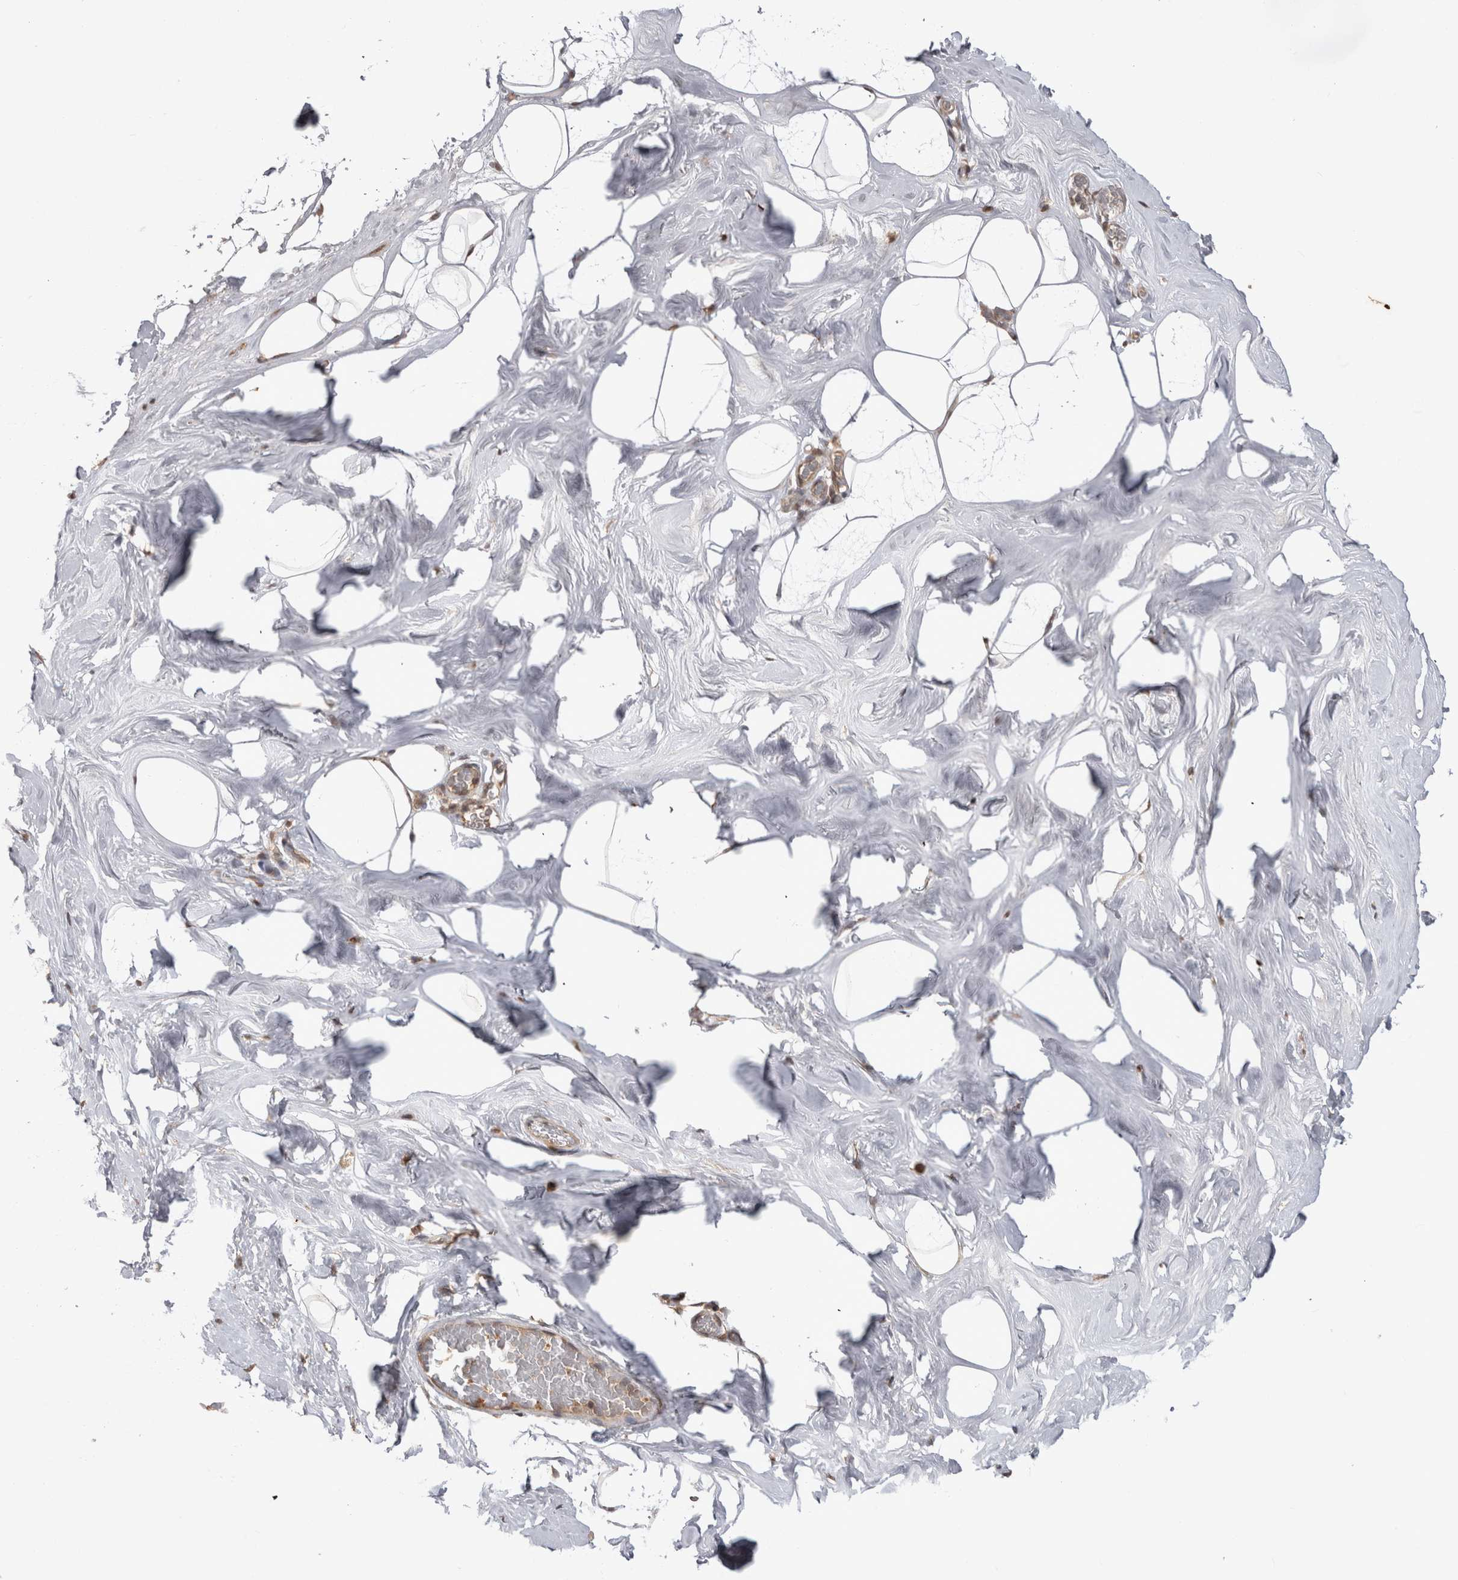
{"staining": {"intensity": "moderate", "quantity": ">75%", "location": "cytoplasmic/membranous,nuclear"}, "tissue": "adipose tissue", "cell_type": "Adipocytes", "image_type": "normal", "snomed": [{"axis": "morphology", "description": "Normal tissue, NOS"}, {"axis": "morphology", "description": "Fibrosis, NOS"}, {"axis": "topography", "description": "Breast"}, {"axis": "topography", "description": "Adipose tissue"}], "caption": "Immunohistochemistry (IHC) micrograph of benign adipose tissue: human adipose tissue stained using immunohistochemistry displays medium levels of moderate protein expression localized specifically in the cytoplasmic/membranous,nuclear of adipocytes, appearing as a cytoplasmic/membranous,nuclear brown color.", "gene": "PAK4", "patient": {"sex": "female", "age": 39}}